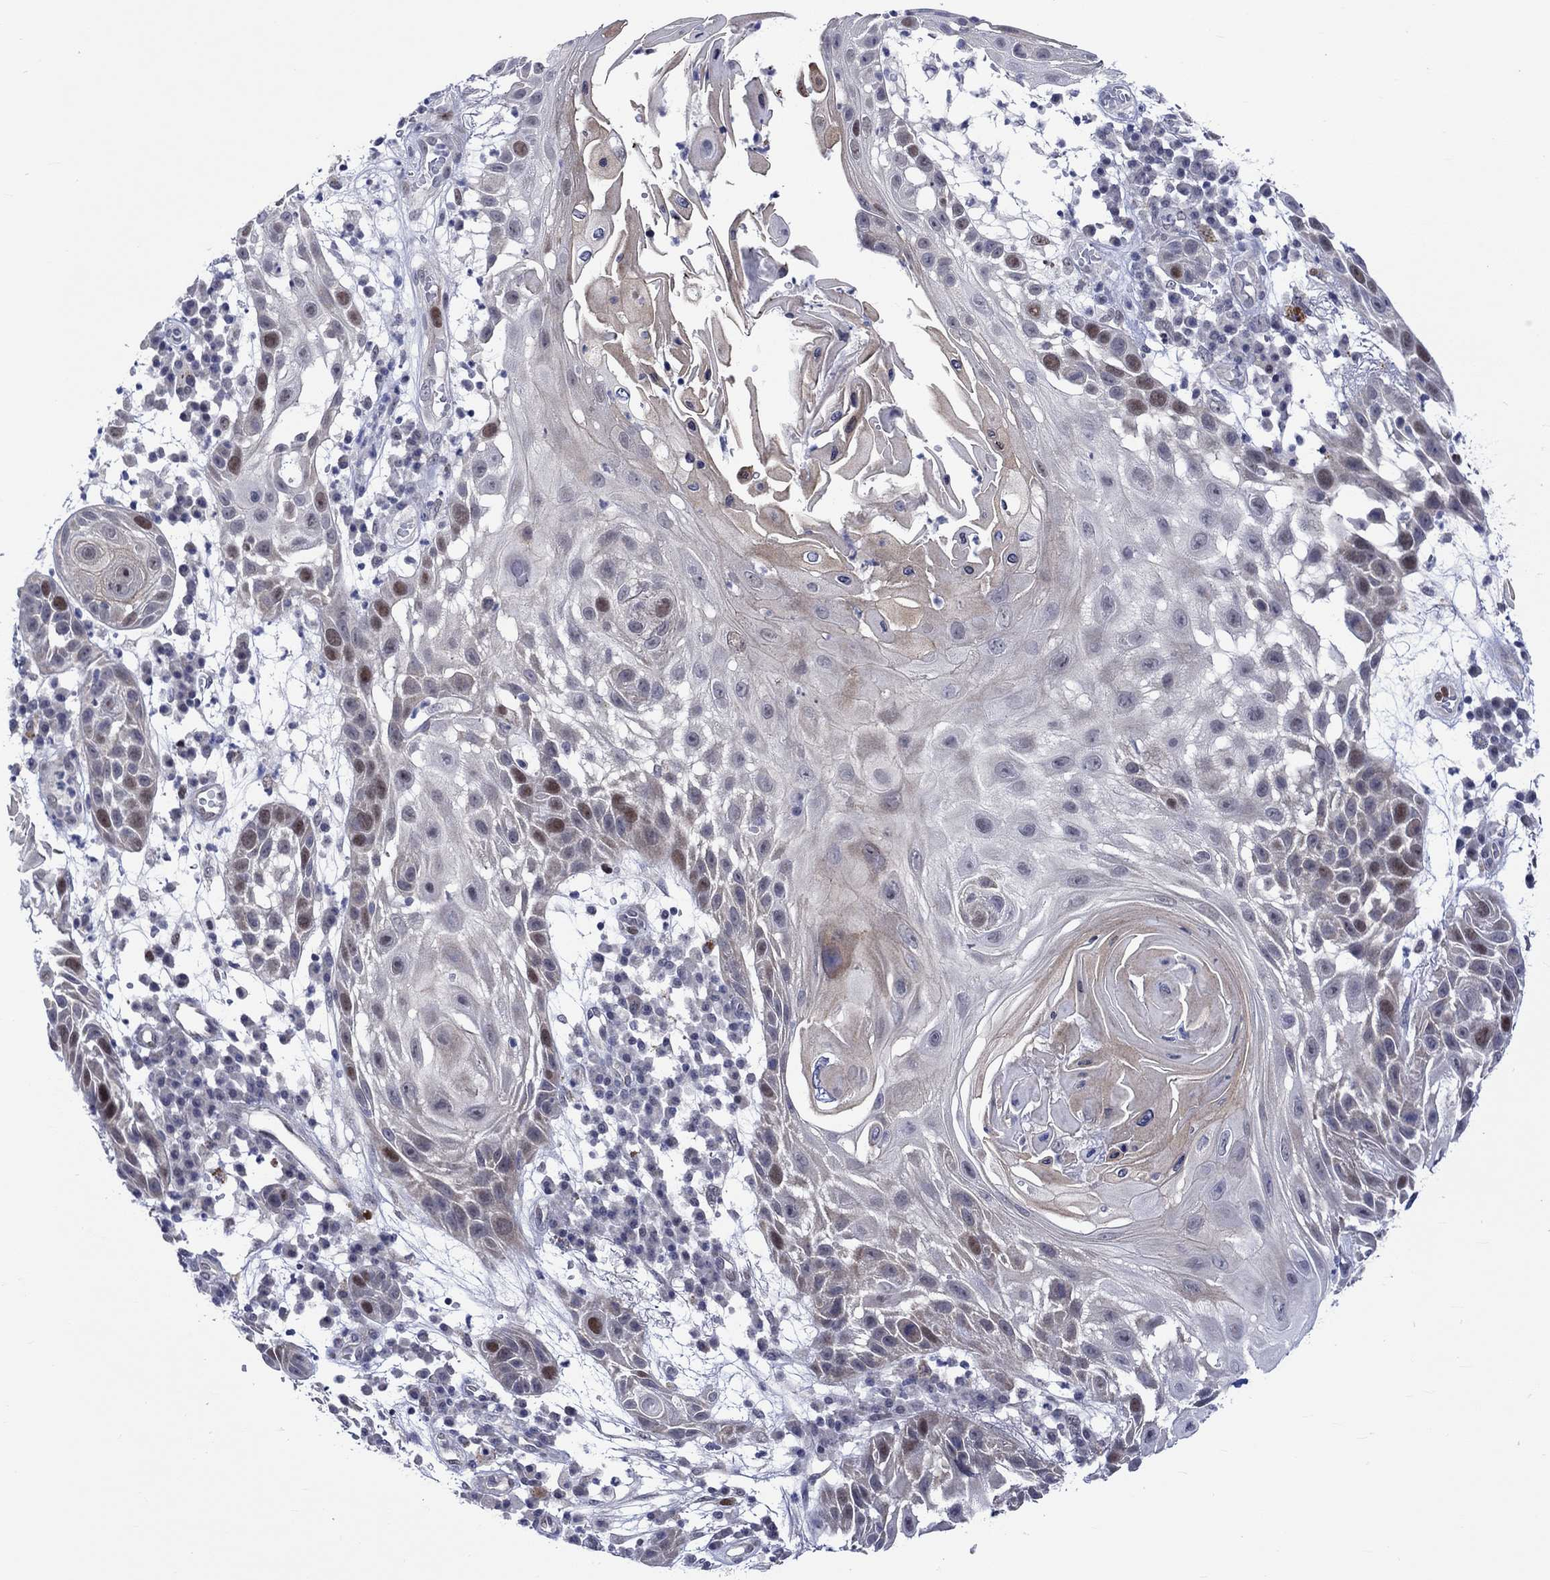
{"staining": {"intensity": "moderate", "quantity": "<25%", "location": "nuclear"}, "tissue": "skin cancer", "cell_type": "Tumor cells", "image_type": "cancer", "snomed": [{"axis": "morphology", "description": "Normal tissue, NOS"}, {"axis": "morphology", "description": "Squamous cell carcinoma, NOS"}, {"axis": "topography", "description": "Skin"}], "caption": "Human skin squamous cell carcinoma stained with a protein marker reveals moderate staining in tumor cells.", "gene": "E2F8", "patient": {"sex": "male", "age": 79}}